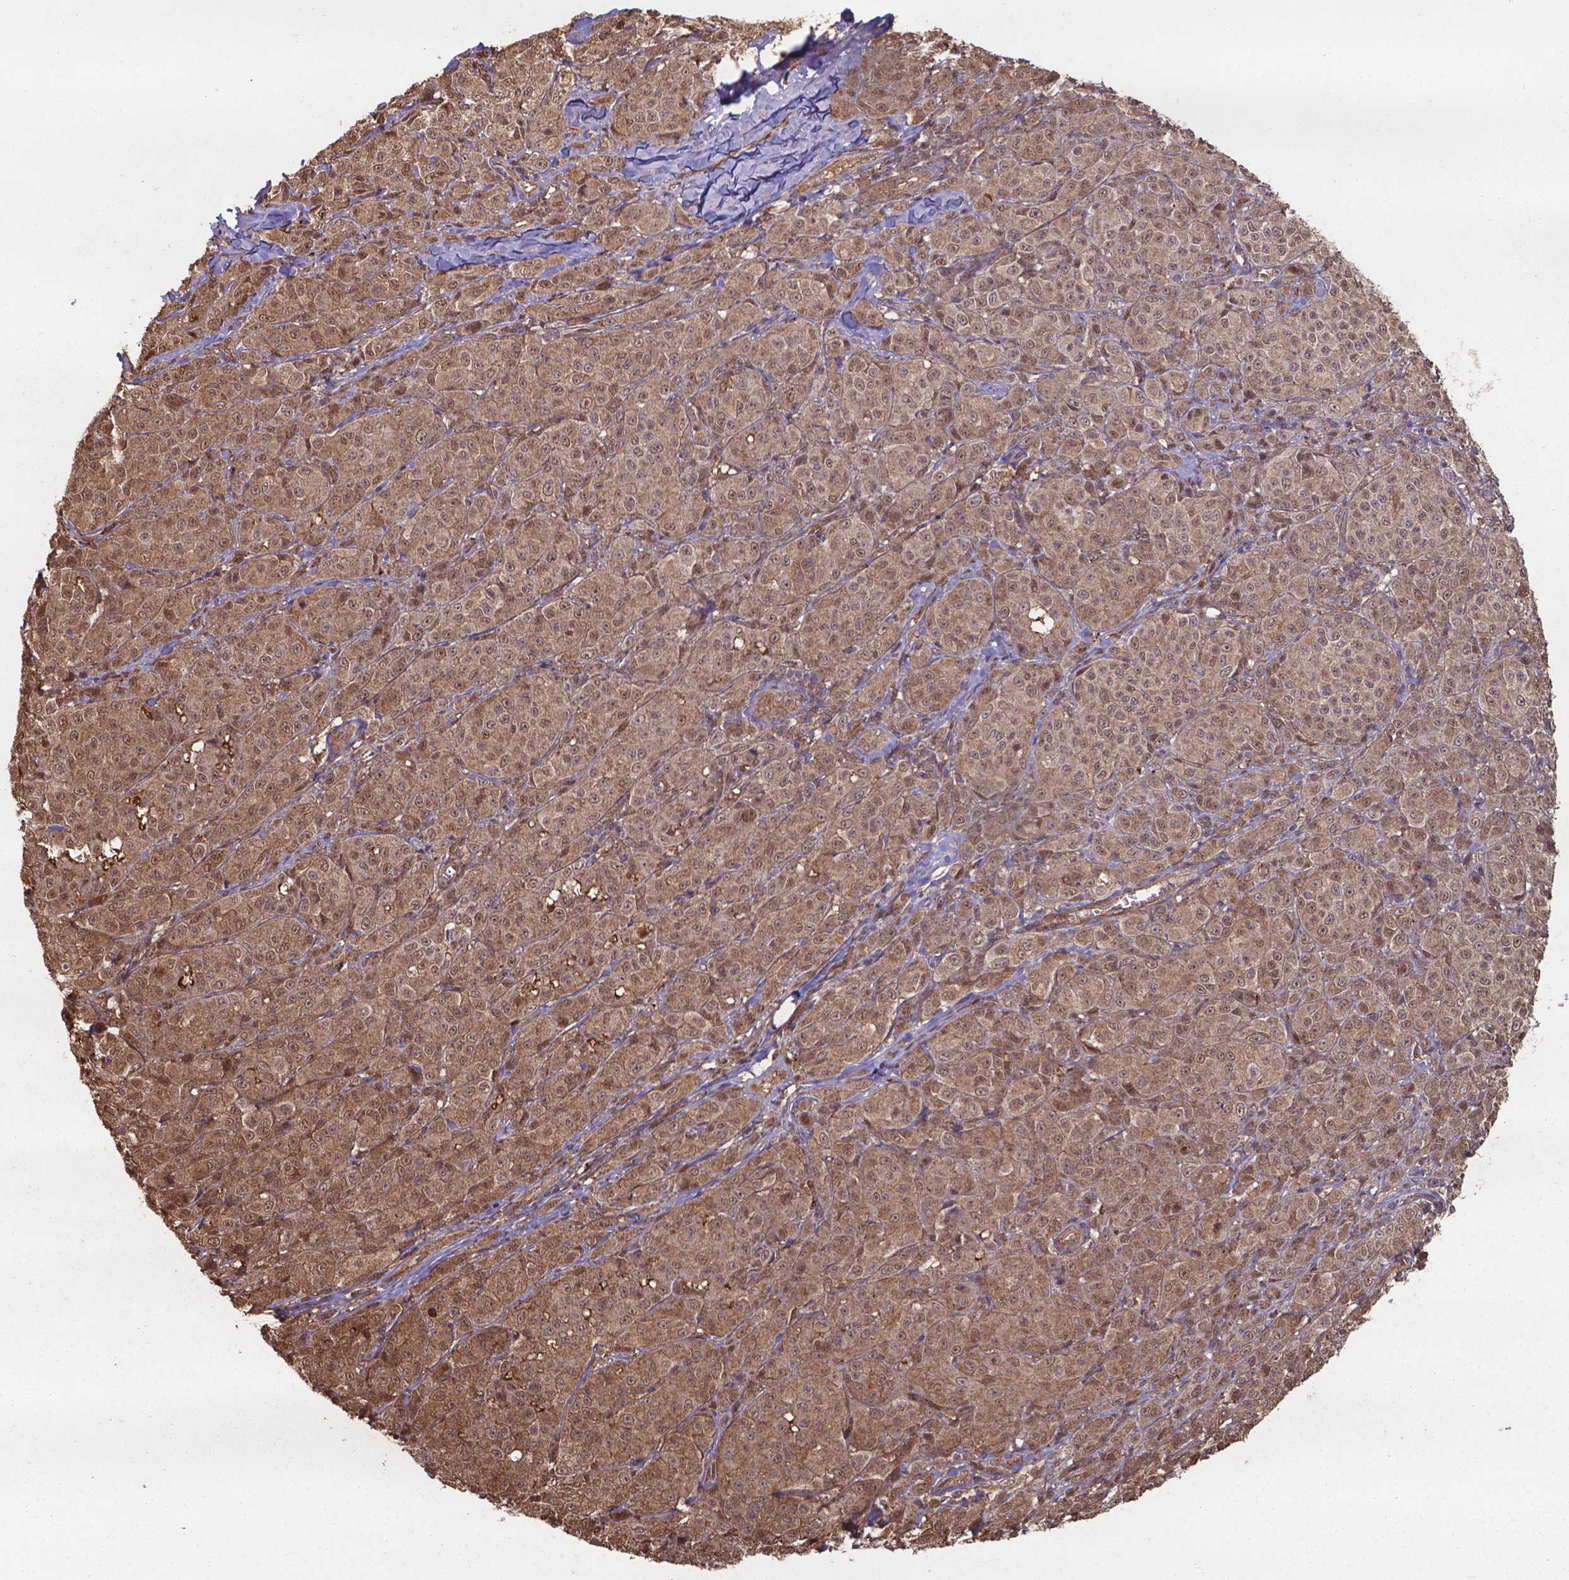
{"staining": {"intensity": "moderate", "quantity": ">75%", "location": "cytoplasmic/membranous,nuclear"}, "tissue": "melanoma", "cell_type": "Tumor cells", "image_type": "cancer", "snomed": [{"axis": "morphology", "description": "Malignant melanoma, NOS"}, {"axis": "topography", "description": "Skin"}], "caption": "Protein analysis of melanoma tissue reveals moderate cytoplasmic/membranous and nuclear positivity in approximately >75% of tumor cells.", "gene": "CHP2", "patient": {"sex": "male", "age": 89}}